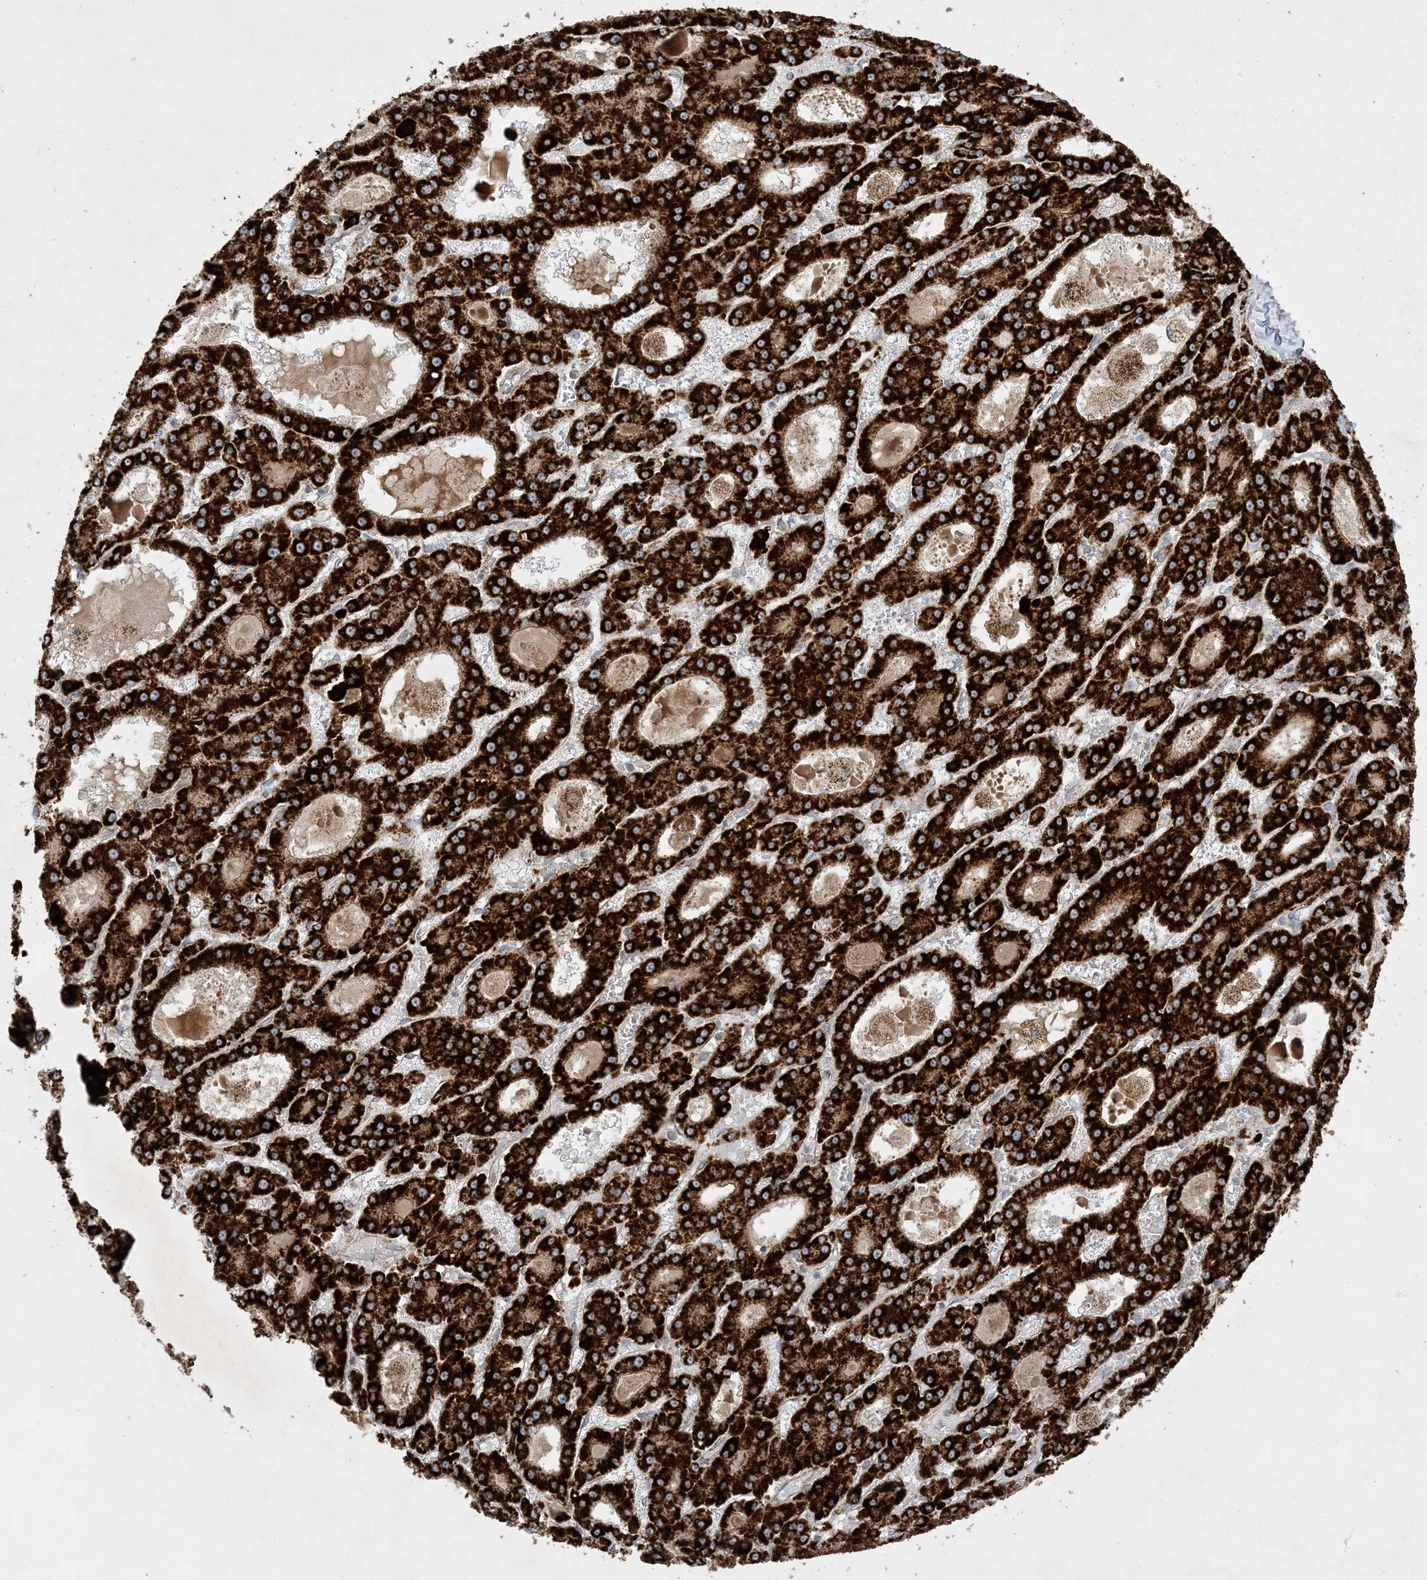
{"staining": {"intensity": "strong", "quantity": ">75%", "location": "cytoplasmic/membranous"}, "tissue": "liver cancer", "cell_type": "Tumor cells", "image_type": "cancer", "snomed": [{"axis": "morphology", "description": "Carcinoma, Hepatocellular, NOS"}, {"axis": "topography", "description": "Liver"}], "caption": "Protein staining demonstrates strong cytoplasmic/membranous positivity in about >75% of tumor cells in hepatocellular carcinoma (liver).", "gene": "NDUFAF3", "patient": {"sex": "male", "age": 70}}